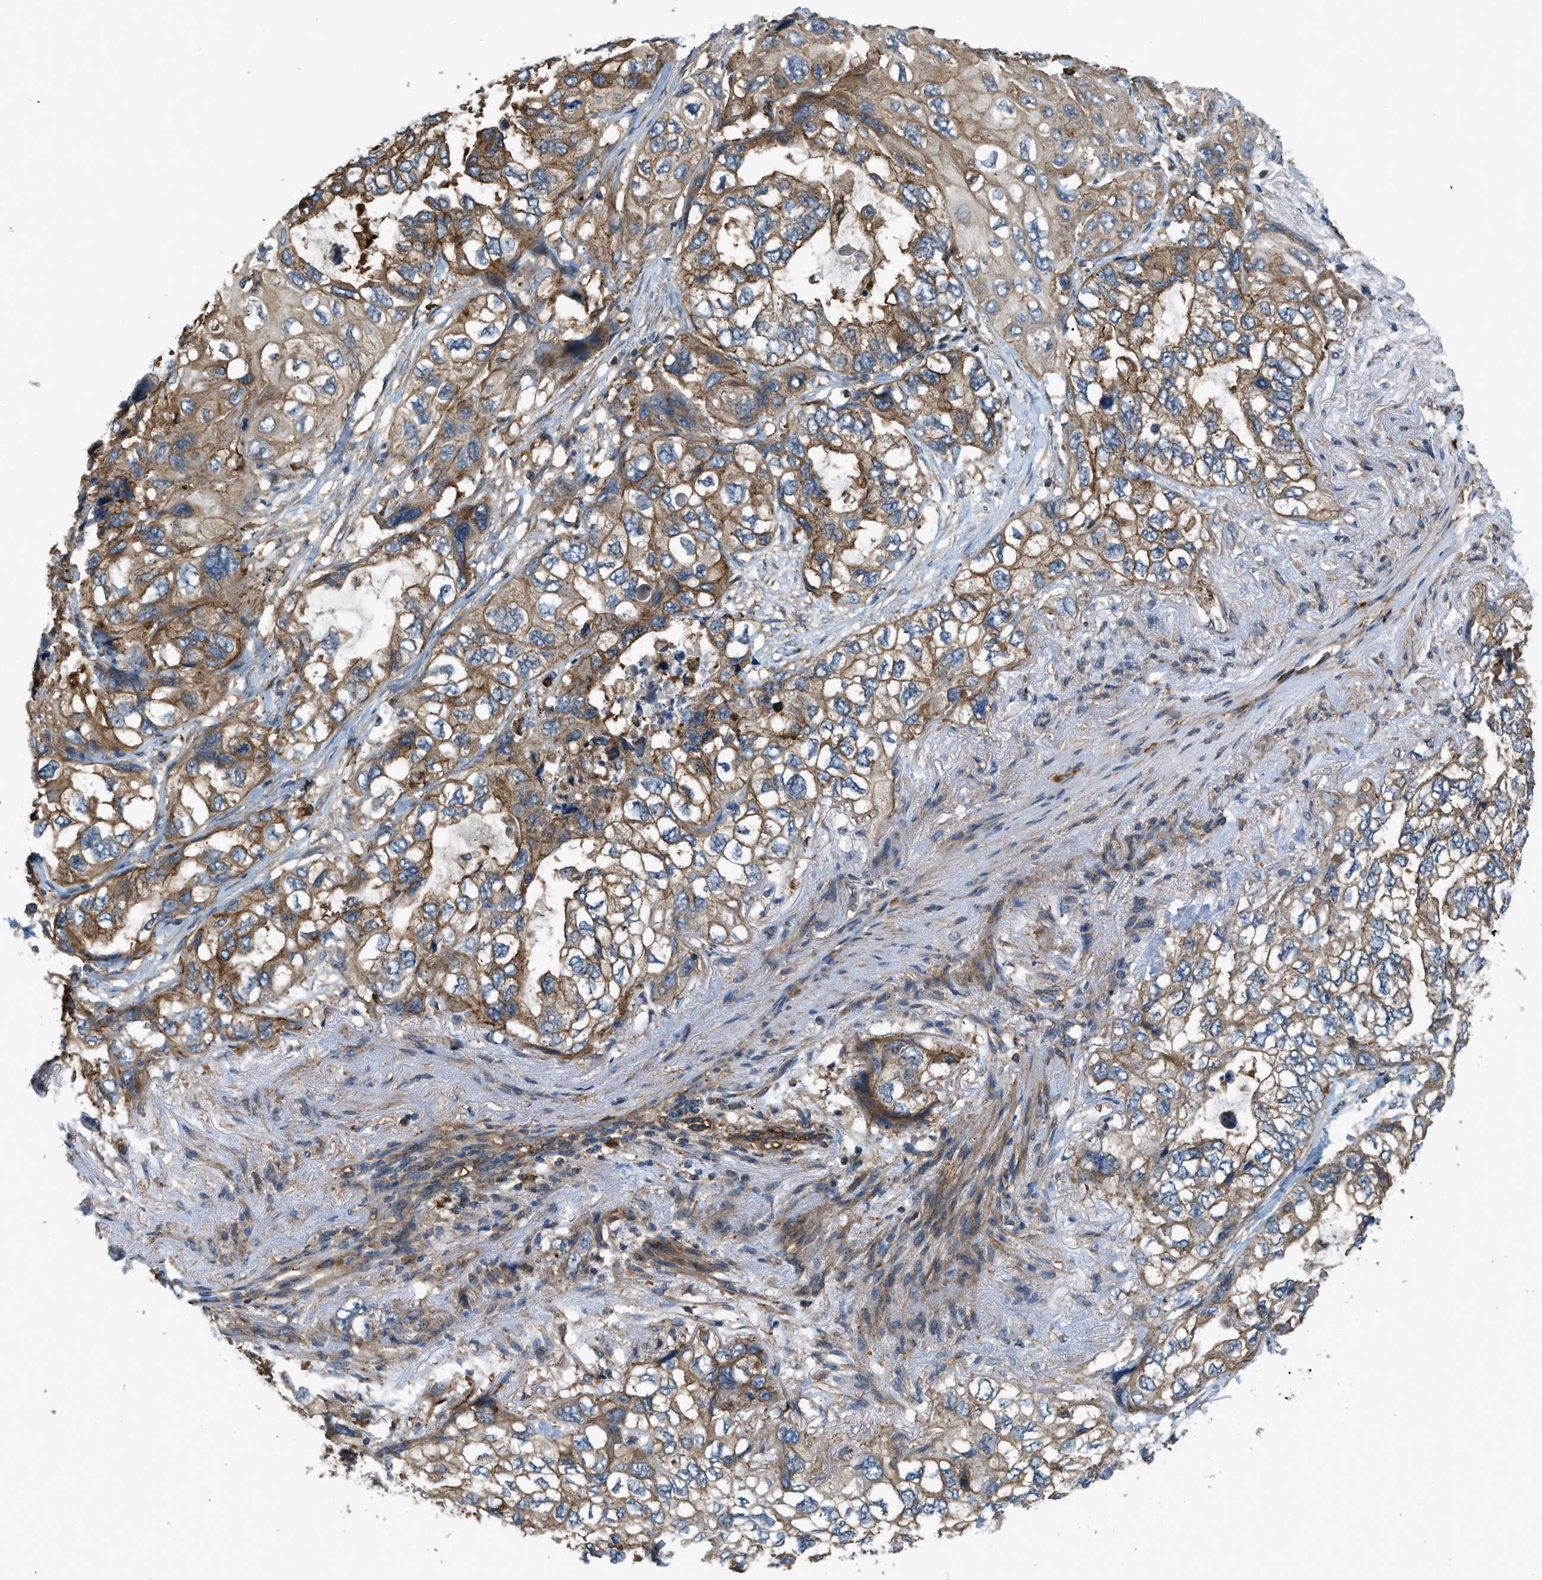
{"staining": {"intensity": "moderate", "quantity": ">75%", "location": "cytoplasmic/membranous"}, "tissue": "lung cancer", "cell_type": "Tumor cells", "image_type": "cancer", "snomed": [{"axis": "morphology", "description": "Squamous cell carcinoma, NOS"}, {"axis": "topography", "description": "Lung"}], "caption": "Immunohistochemical staining of human lung cancer demonstrates medium levels of moderate cytoplasmic/membranous protein positivity in about >75% of tumor cells. (DAB (3,3'-diaminobenzidine) = brown stain, brightfield microscopy at high magnification).", "gene": "BAG4", "patient": {"sex": "female", "age": 73}}